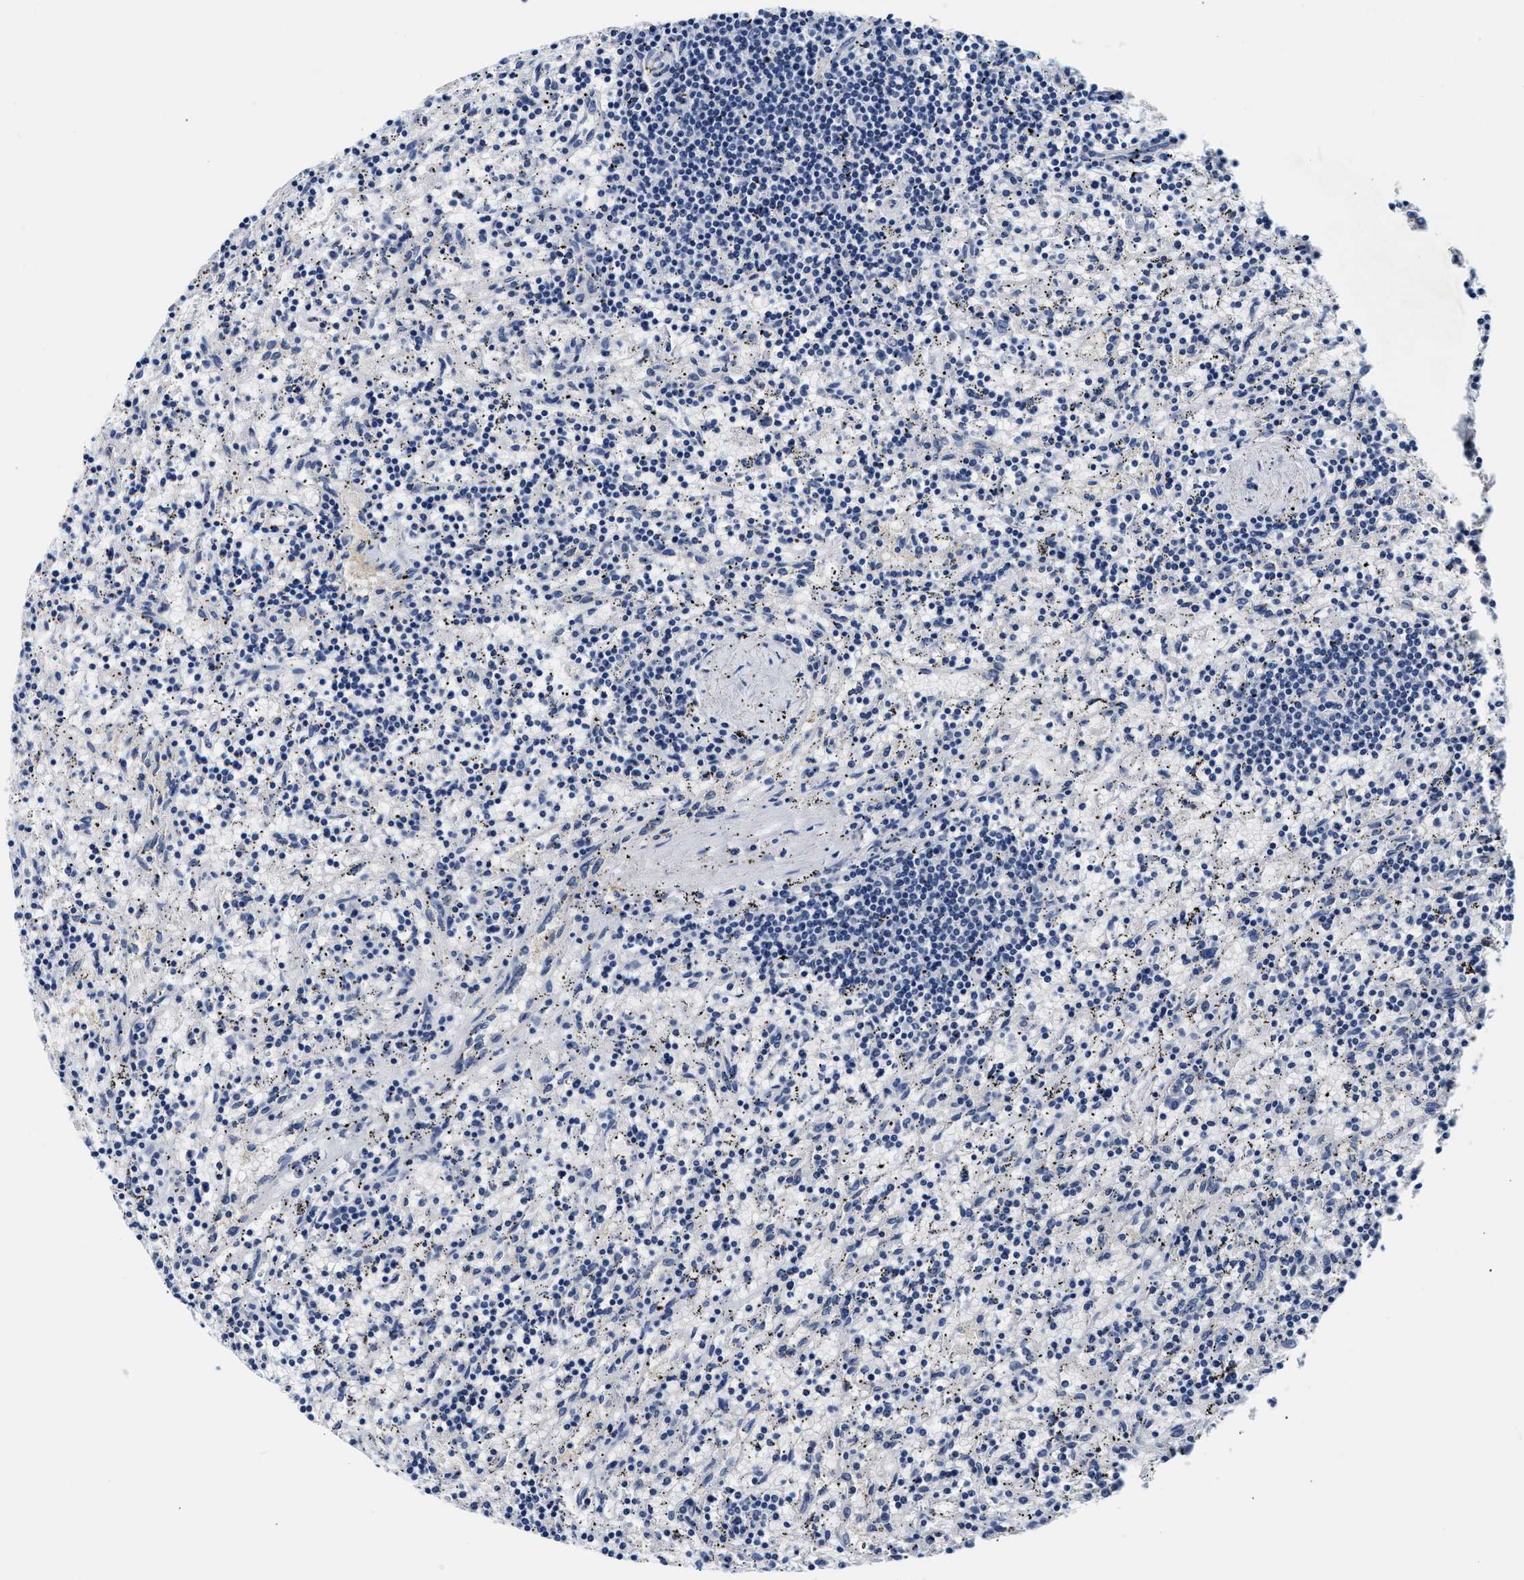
{"staining": {"intensity": "negative", "quantity": "none", "location": "none"}, "tissue": "lymphoma", "cell_type": "Tumor cells", "image_type": "cancer", "snomed": [{"axis": "morphology", "description": "Malignant lymphoma, non-Hodgkin's type, Low grade"}, {"axis": "topography", "description": "Spleen"}], "caption": "High magnification brightfield microscopy of low-grade malignant lymphoma, non-Hodgkin's type stained with DAB (3,3'-diaminobenzidine) (brown) and counterstained with hematoxylin (blue): tumor cells show no significant positivity. Nuclei are stained in blue.", "gene": "UCHL3", "patient": {"sex": "male", "age": 76}}